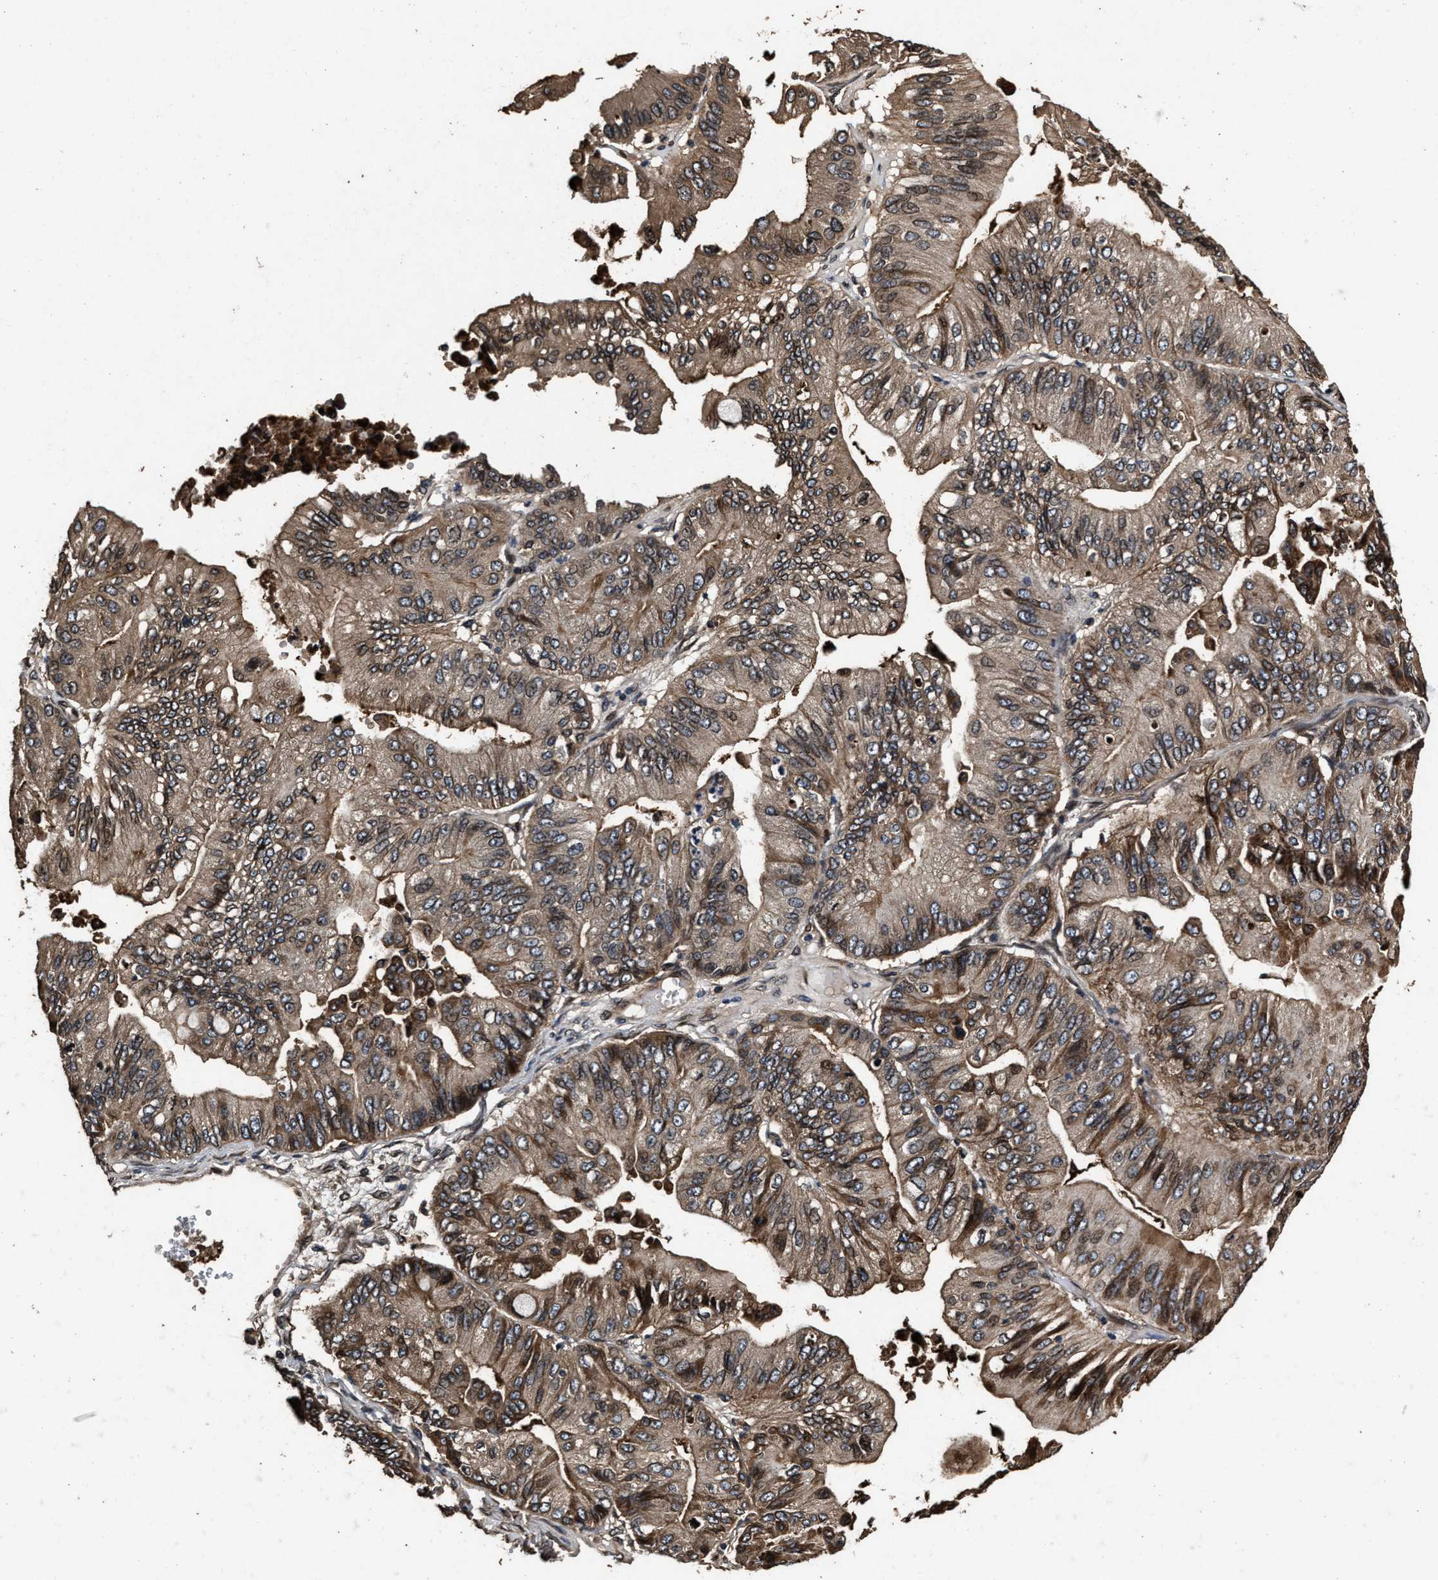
{"staining": {"intensity": "moderate", "quantity": ">75%", "location": "cytoplasmic/membranous"}, "tissue": "ovarian cancer", "cell_type": "Tumor cells", "image_type": "cancer", "snomed": [{"axis": "morphology", "description": "Cystadenocarcinoma, mucinous, NOS"}, {"axis": "topography", "description": "Ovary"}], "caption": "IHC (DAB) staining of human mucinous cystadenocarcinoma (ovarian) demonstrates moderate cytoplasmic/membranous protein positivity in about >75% of tumor cells. Nuclei are stained in blue.", "gene": "ACCS", "patient": {"sex": "female", "age": 61}}